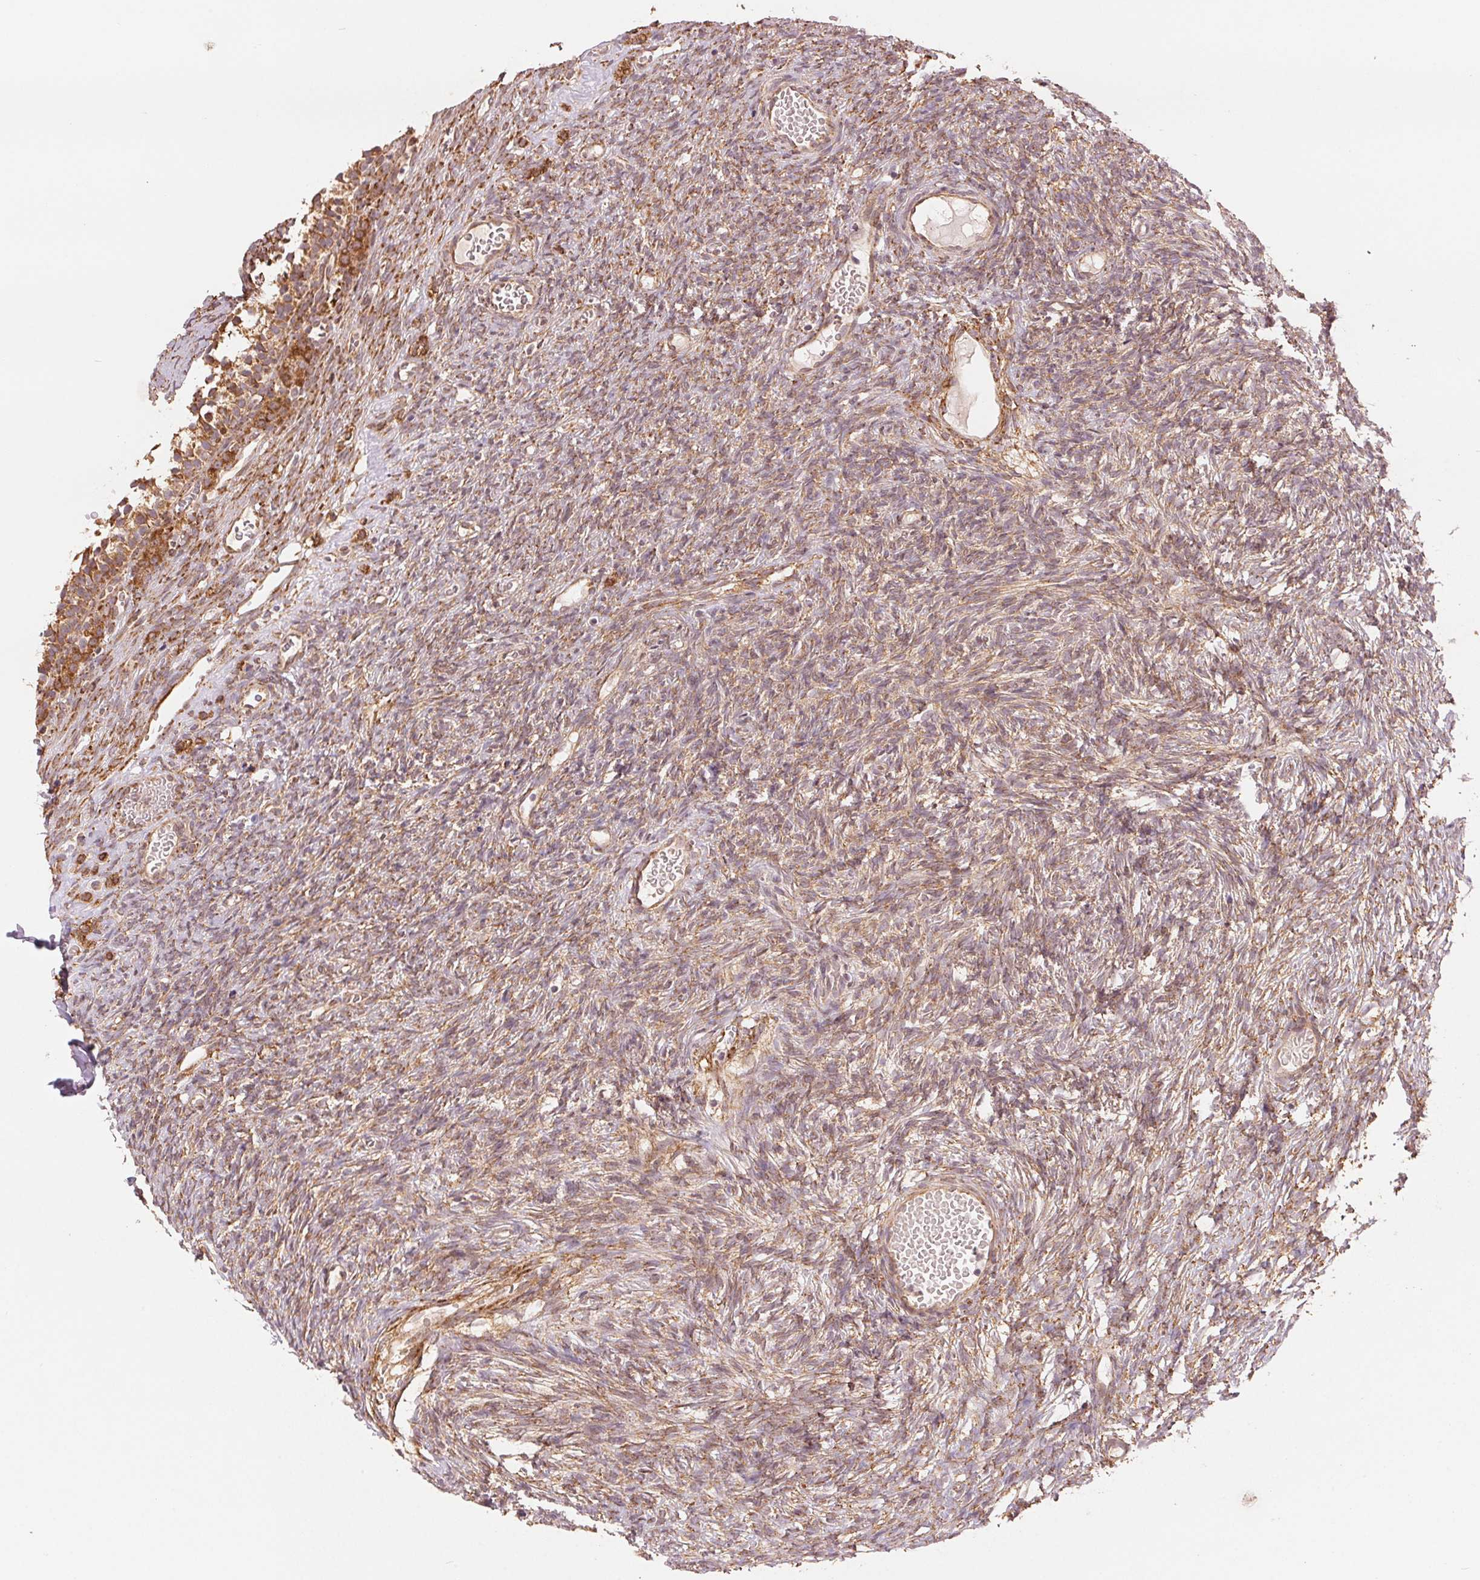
{"staining": {"intensity": "moderate", "quantity": ">75%", "location": "cytoplasmic/membranous"}, "tissue": "ovary", "cell_type": "Ovarian stroma cells", "image_type": "normal", "snomed": [{"axis": "morphology", "description": "Normal tissue, NOS"}, {"axis": "topography", "description": "Ovary"}], "caption": "Immunohistochemical staining of benign ovary demonstrates >75% levels of moderate cytoplasmic/membranous protein expression in about >75% of ovarian stroma cells. (IHC, brightfield microscopy, high magnification).", "gene": "SLC20A1", "patient": {"sex": "female", "age": 34}}